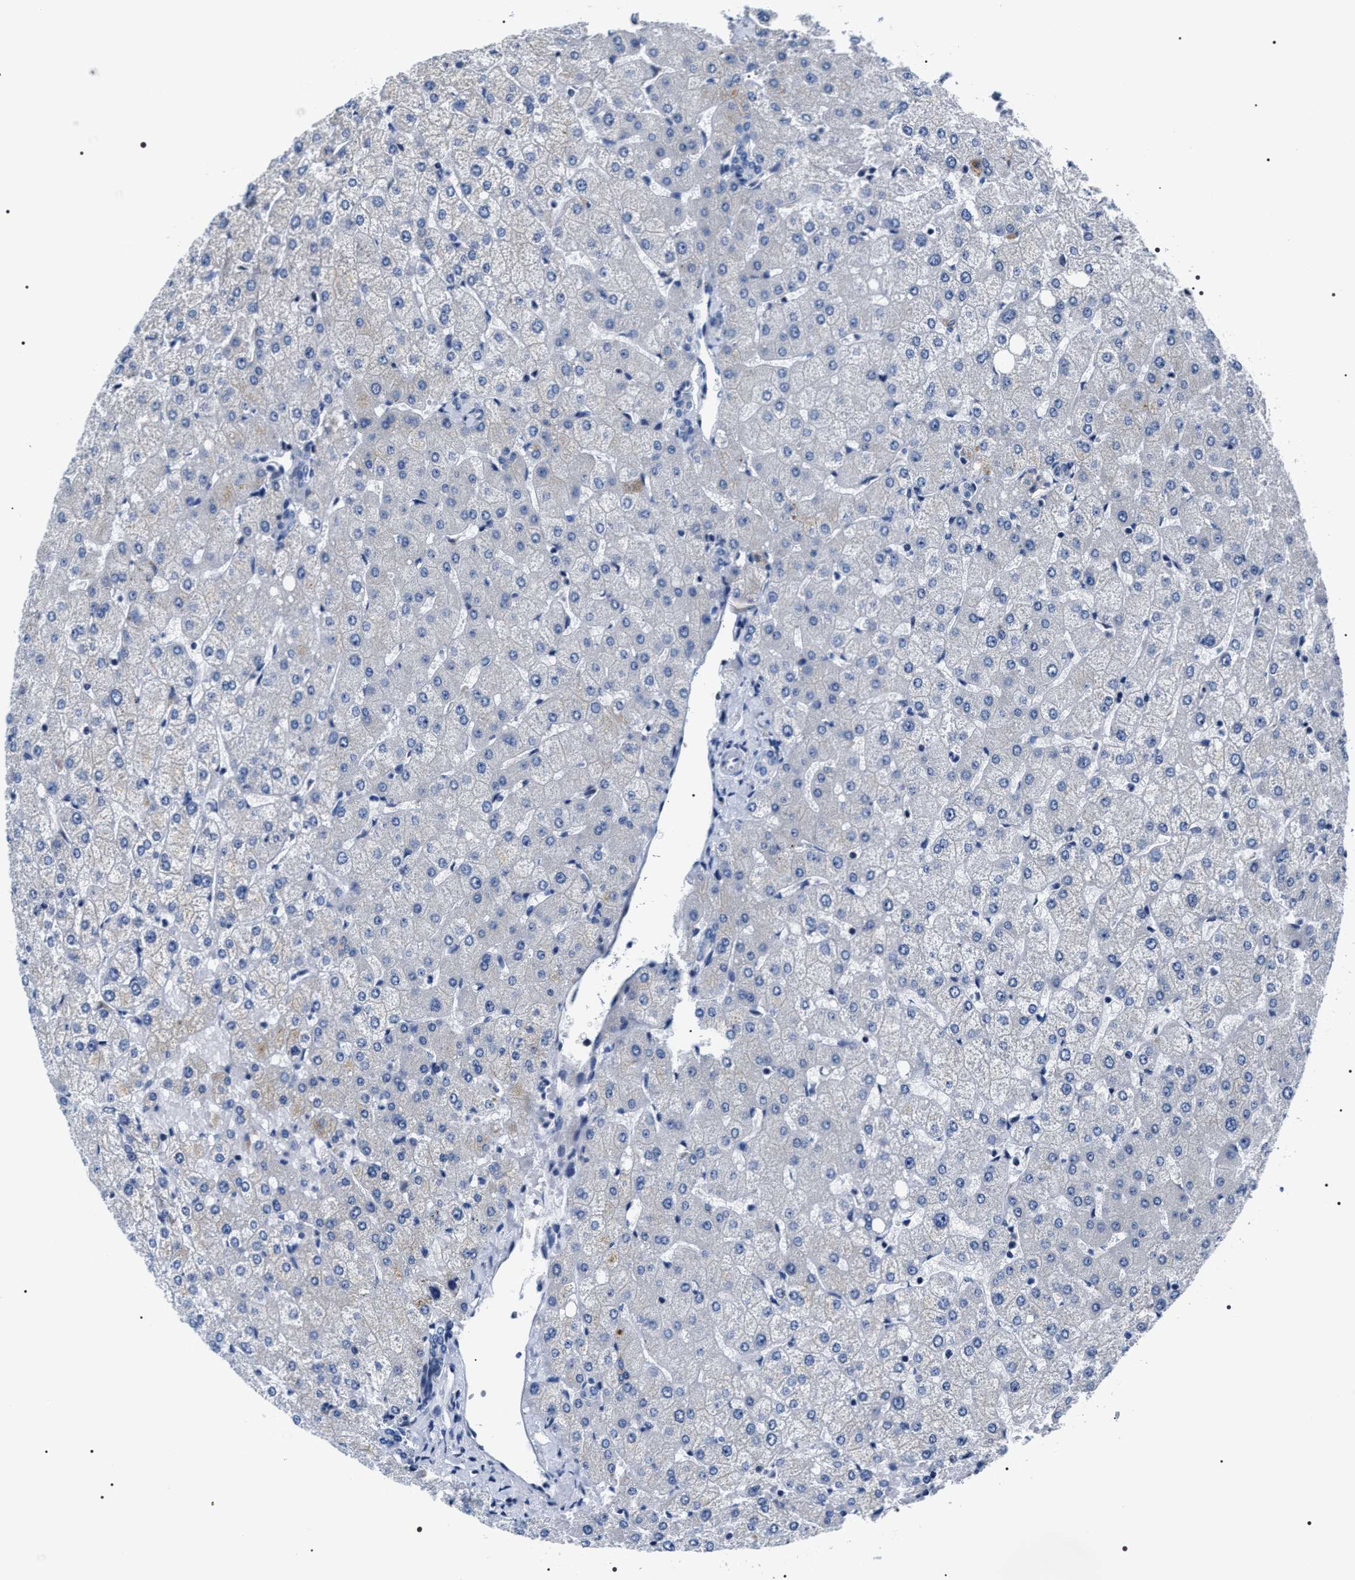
{"staining": {"intensity": "negative", "quantity": "none", "location": "none"}, "tissue": "liver", "cell_type": "Cholangiocytes", "image_type": "normal", "snomed": [{"axis": "morphology", "description": "Normal tissue, NOS"}, {"axis": "topography", "description": "Liver"}], "caption": "This is an IHC image of benign human liver. There is no expression in cholangiocytes.", "gene": "NTMT1", "patient": {"sex": "female", "age": 54}}